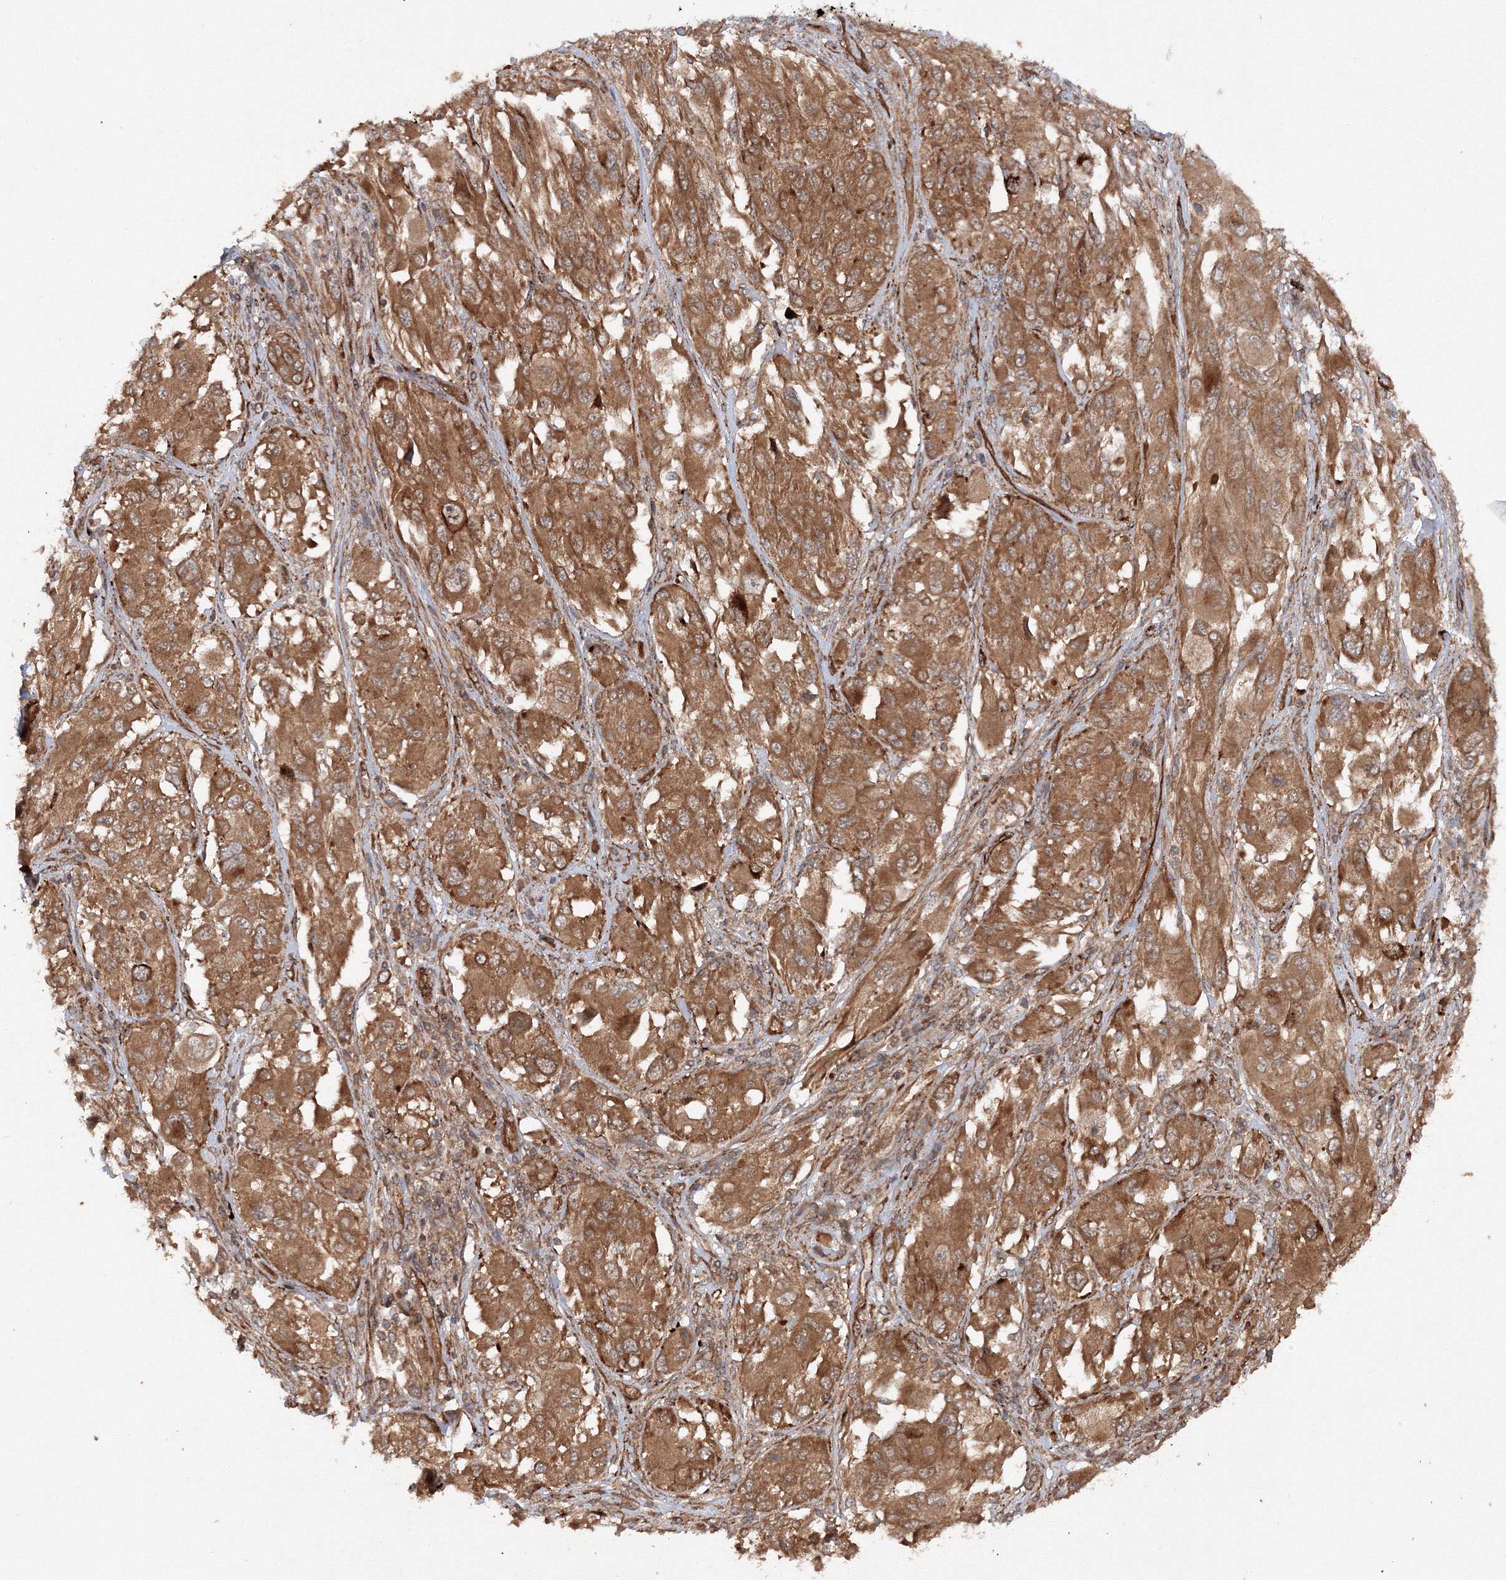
{"staining": {"intensity": "moderate", "quantity": ">75%", "location": "cytoplasmic/membranous"}, "tissue": "melanoma", "cell_type": "Tumor cells", "image_type": "cancer", "snomed": [{"axis": "morphology", "description": "Malignant melanoma, NOS"}, {"axis": "topography", "description": "Skin"}], "caption": "A photomicrograph of human malignant melanoma stained for a protein exhibits moderate cytoplasmic/membranous brown staining in tumor cells. (IHC, brightfield microscopy, high magnification).", "gene": "DCTD", "patient": {"sex": "female", "age": 91}}